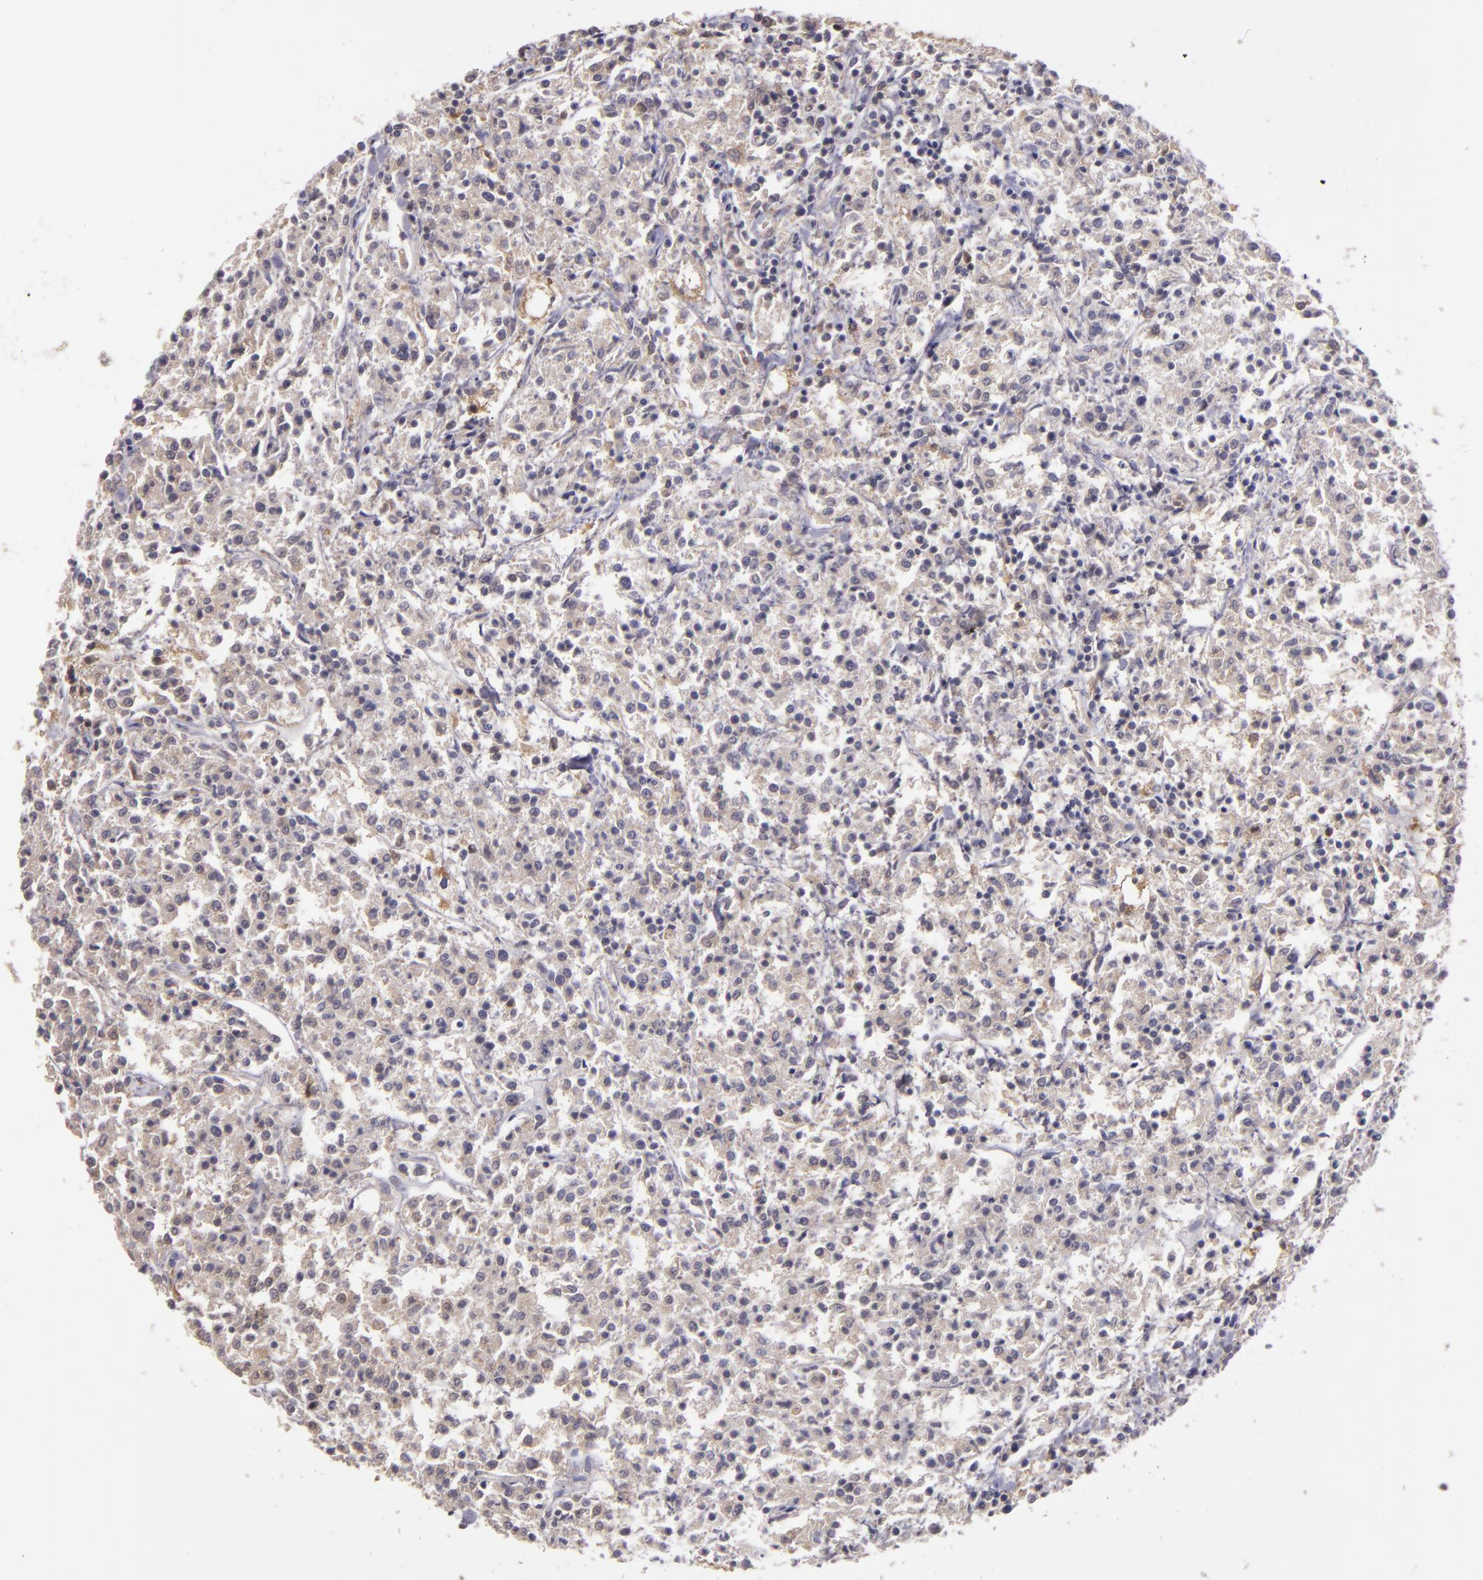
{"staining": {"intensity": "weak", "quantity": ">75%", "location": "cytoplasmic/membranous"}, "tissue": "lymphoma", "cell_type": "Tumor cells", "image_type": "cancer", "snomed": [{"axis": "morphology", "description": "Malignant lymphoma, non-Hodgkin's type, Low grade"}, {"axis": "topography", "description": "Small intestine"}], "caption": "This image exhibits IHC staining of lymphoma, with low weak cytoplasmic/membranous staining in approximately >75% of tumor cells.", "gene": "FHIT", "patient": {"sex": "female", "age": 59}}